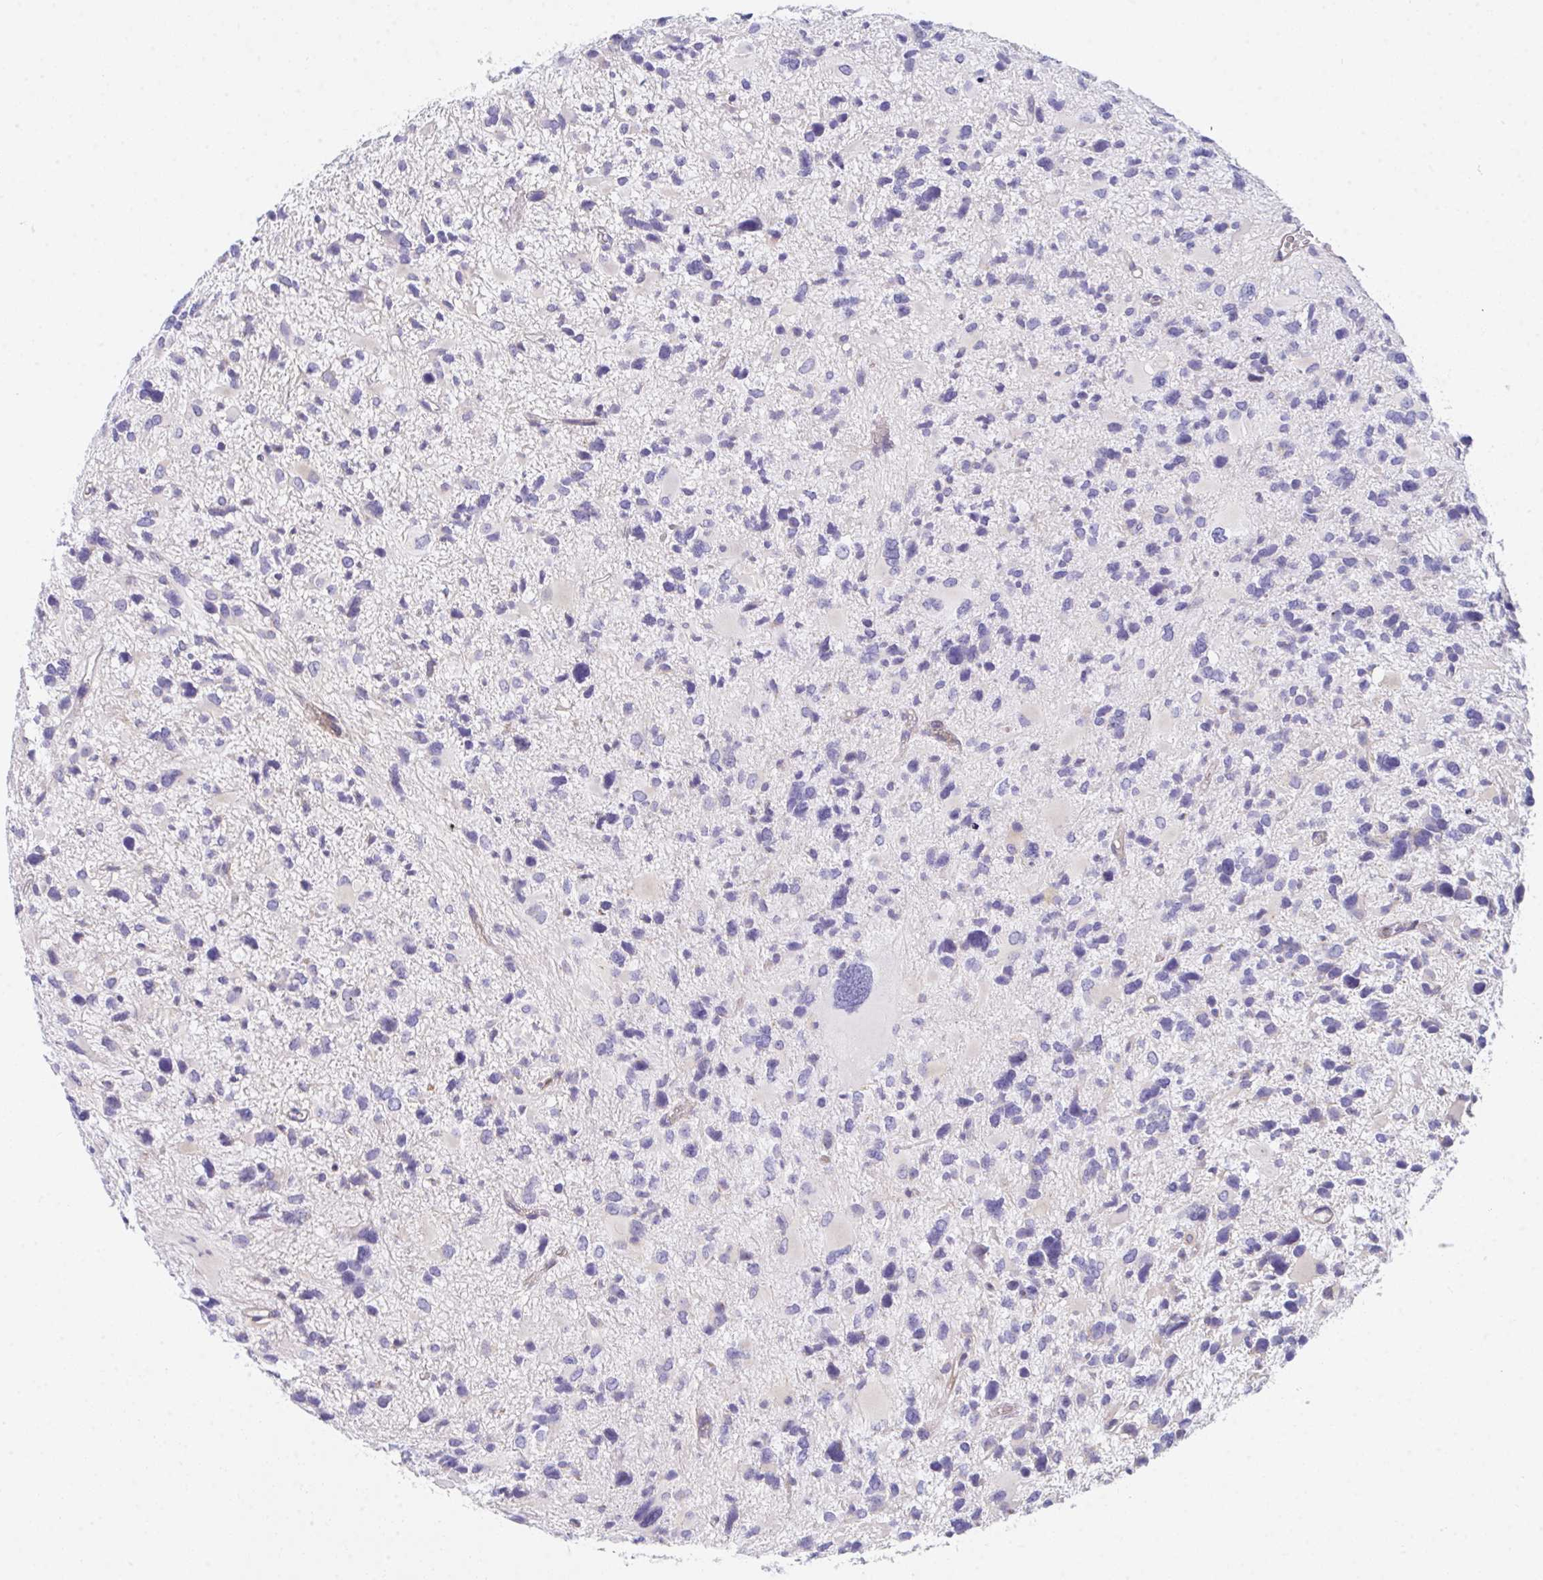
{"staining": {"intensity": "negative", "quantity": "none", "location": "none"}, "tissue": "glioma", "cell_type": "Tumor cells", "image_type": "cancer", "snomed": [{"axis": "morphology", "description": "Glioma, malignant, High grade"}, {"axis": "topography", "description": "Brain"}], "caption": "Human glioma stained for a protein using immunohistochemistry (IHC) demonstrates no positivity in tumor cells.", "gene": "CEP170B", "patient": {"sex": "female", "age": 11}}